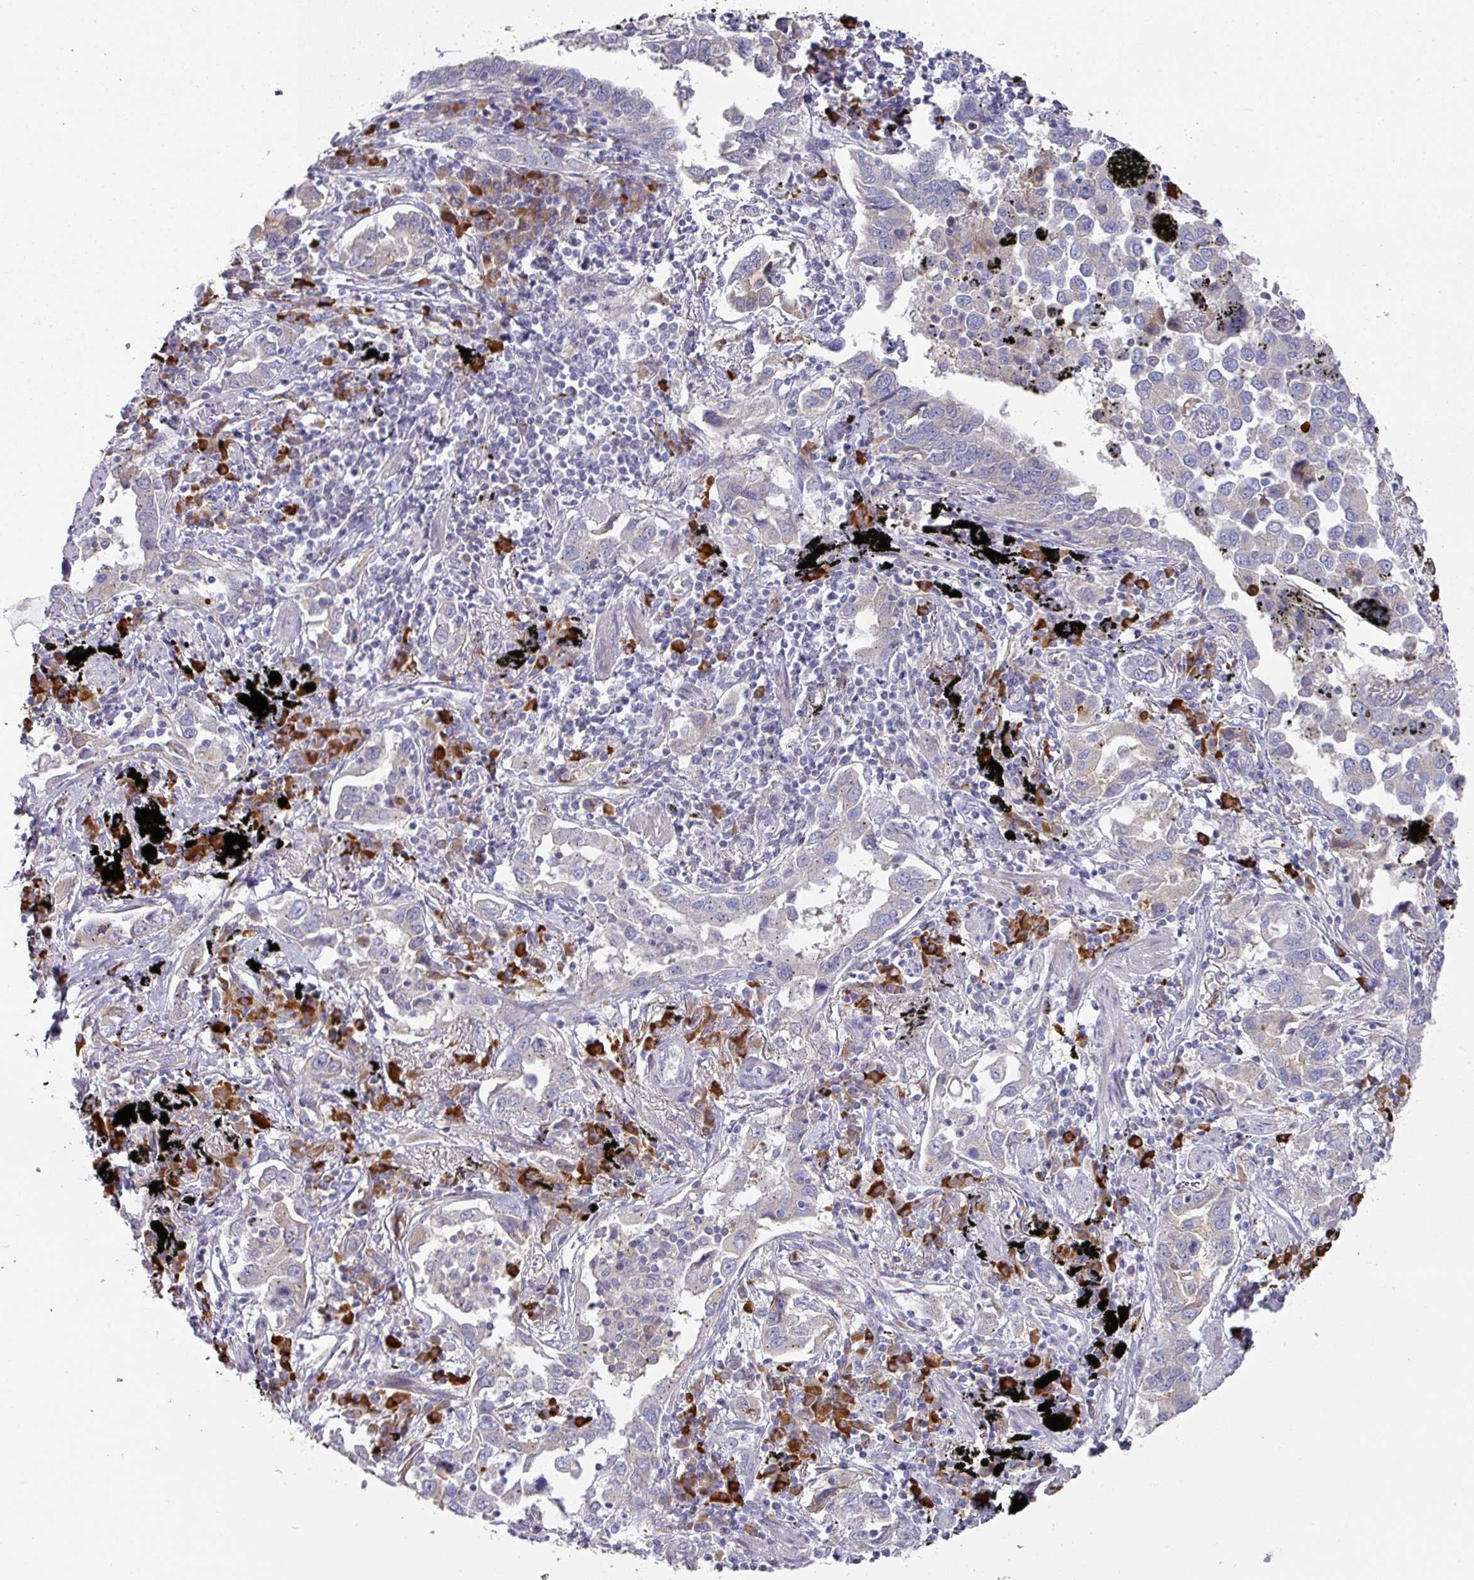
{"staining": {"intensity": "negative", "quantity": "none", "location": "none"}, "tissue": "lung cancer", "cell_type": "Tumor cells", "image_type": "cancer", "snomed": [{"axis": "morphology", "description": "Adenocarcinoma, NOS"}, {"axis": "topography", "description": "Lung"}], "caption": "Lung adenocarcinoma was stained to show a protein in brown. There is no significant staining in tumor cells.", "gene": "IL4R", "patient": {"sex": "male", "age": 67}}